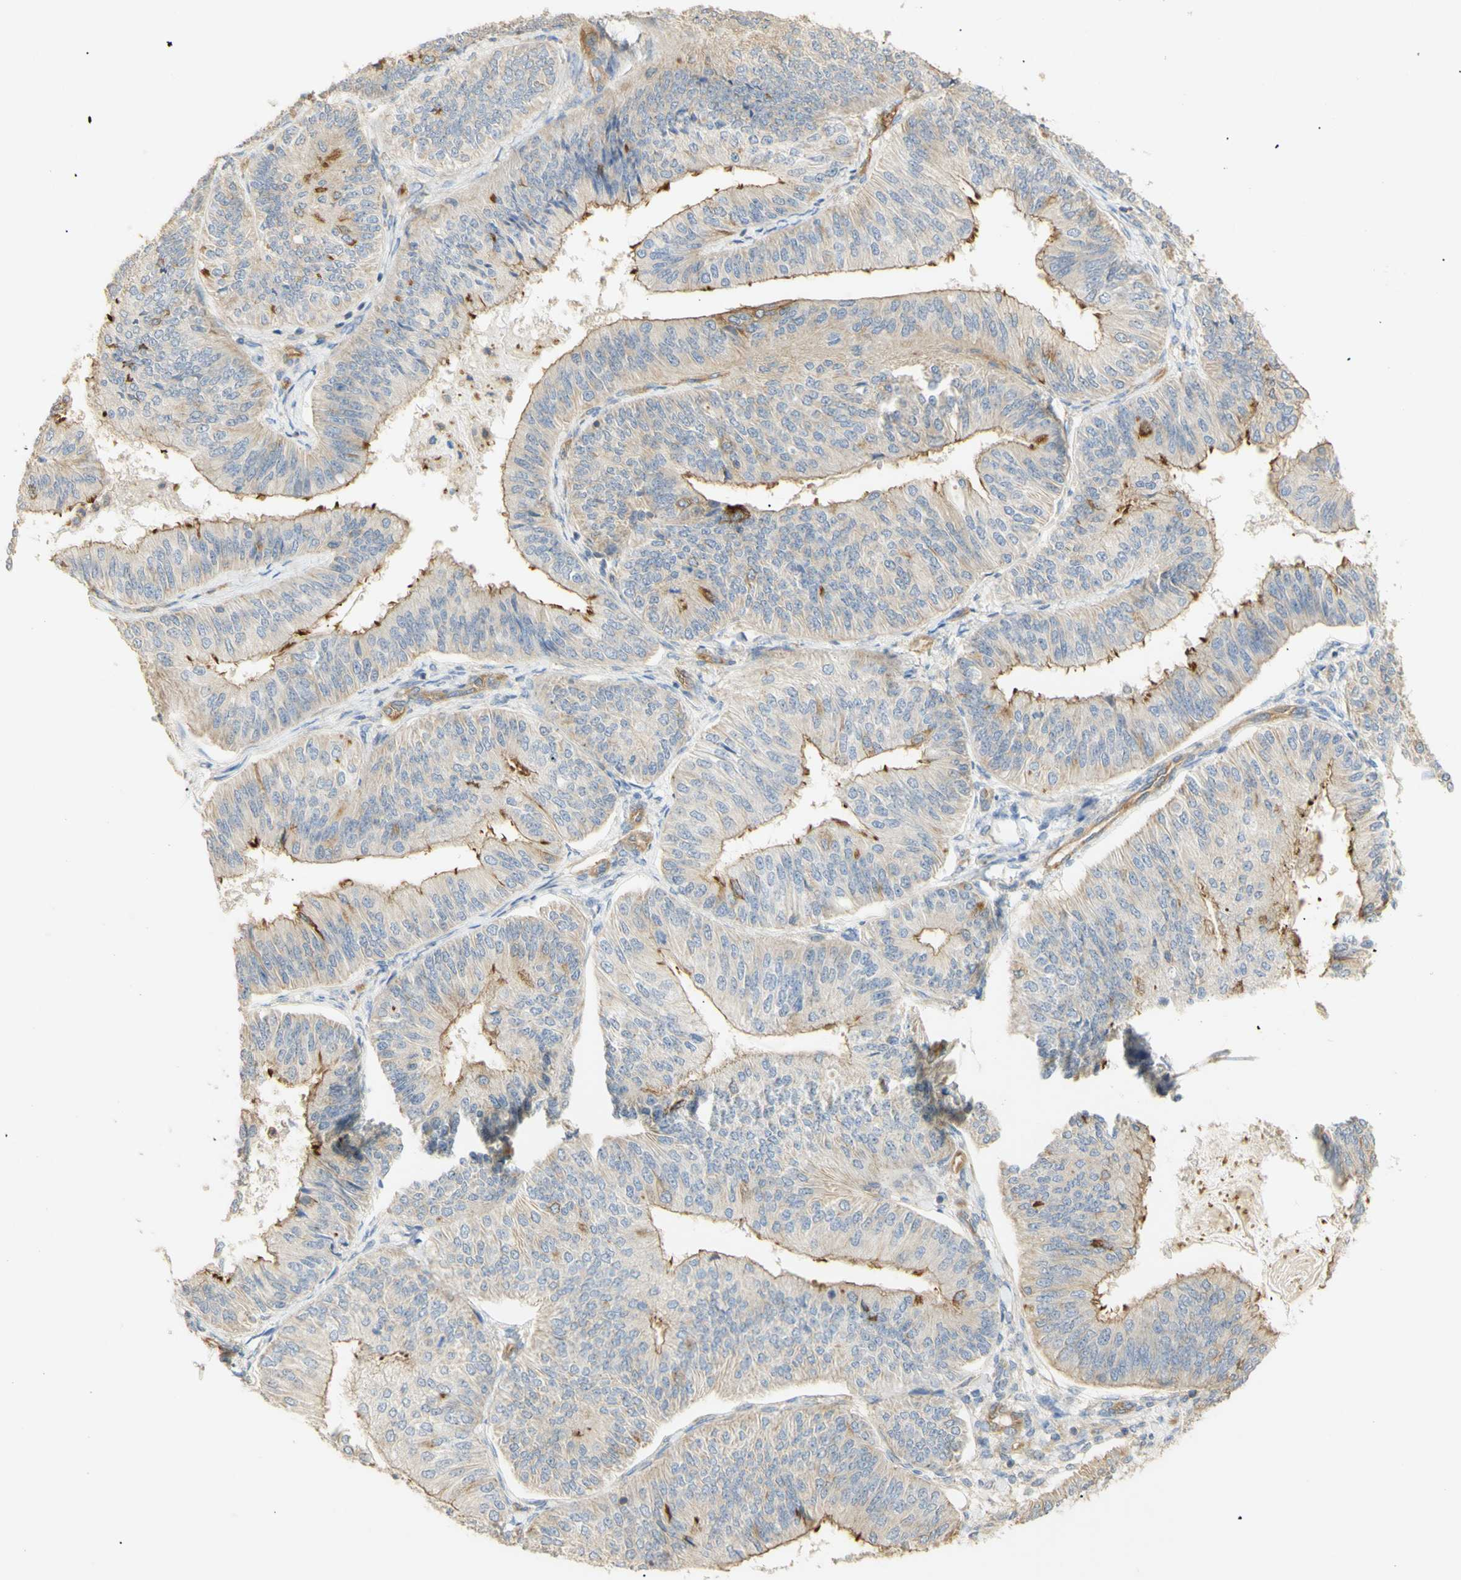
{"staining": {"intensity": "moderate", "quantity": "25%-75%", "location": "cytoplasmic/membranous"}, "tissue": "endometrial cancer", "cell_type": "Tumor cells", "image_type": "cancer", "snomed": [{"axis": "morphology", "description": "Adenocarcinoma, NOS"}, {"axis": "topography", "description": "Endometrium"}], "caption": "The micrograph demonstrates staining of endometrial cancer (adenocarcinoma), revealing moderate cytoplasmic/membranous protein positivity (brown color) within tumor cells.", "gene": "KCNE4", "patient": {"sex": "female", "age": 58}}